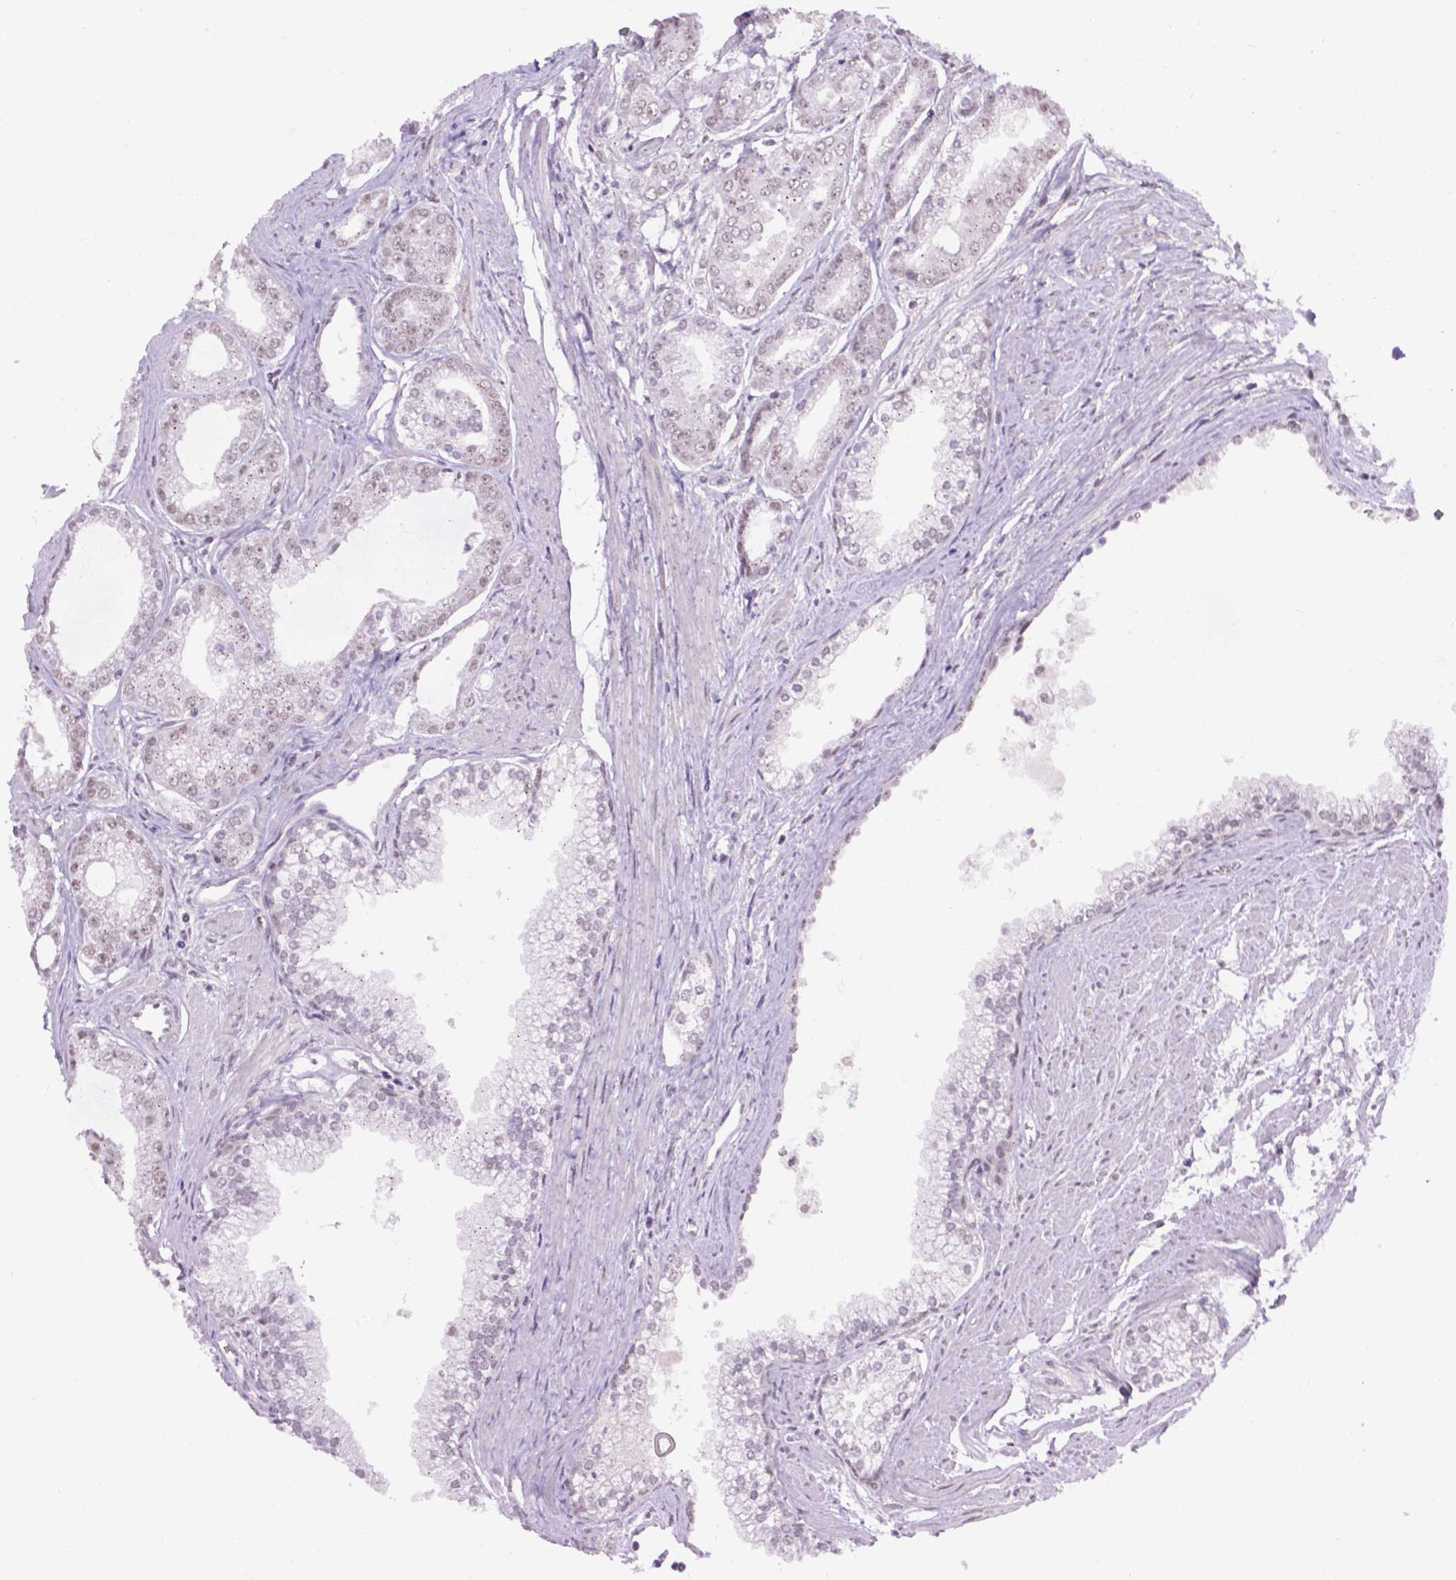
{"staining": {"intensity": "weak", "quantity": "25%-75%", "location": "nuclear"}, "tissue": "prostate cancer", "cell_type": "Tumor cells", "image_type": "cancer", "snomed": [{"axis": "morphology", "description": "Adenocarcinoma, NOS"}, {"axis": "topography", "description": "Prostate"}], "caption": "Human adenocarcinoma (prostate) stained for a protein (brown) exhibits weak nuclear positive expression in approximately 25%-75% of tumor cells.", "gene": "ABI2", "patient": {"sex": "male", "age": 71}}